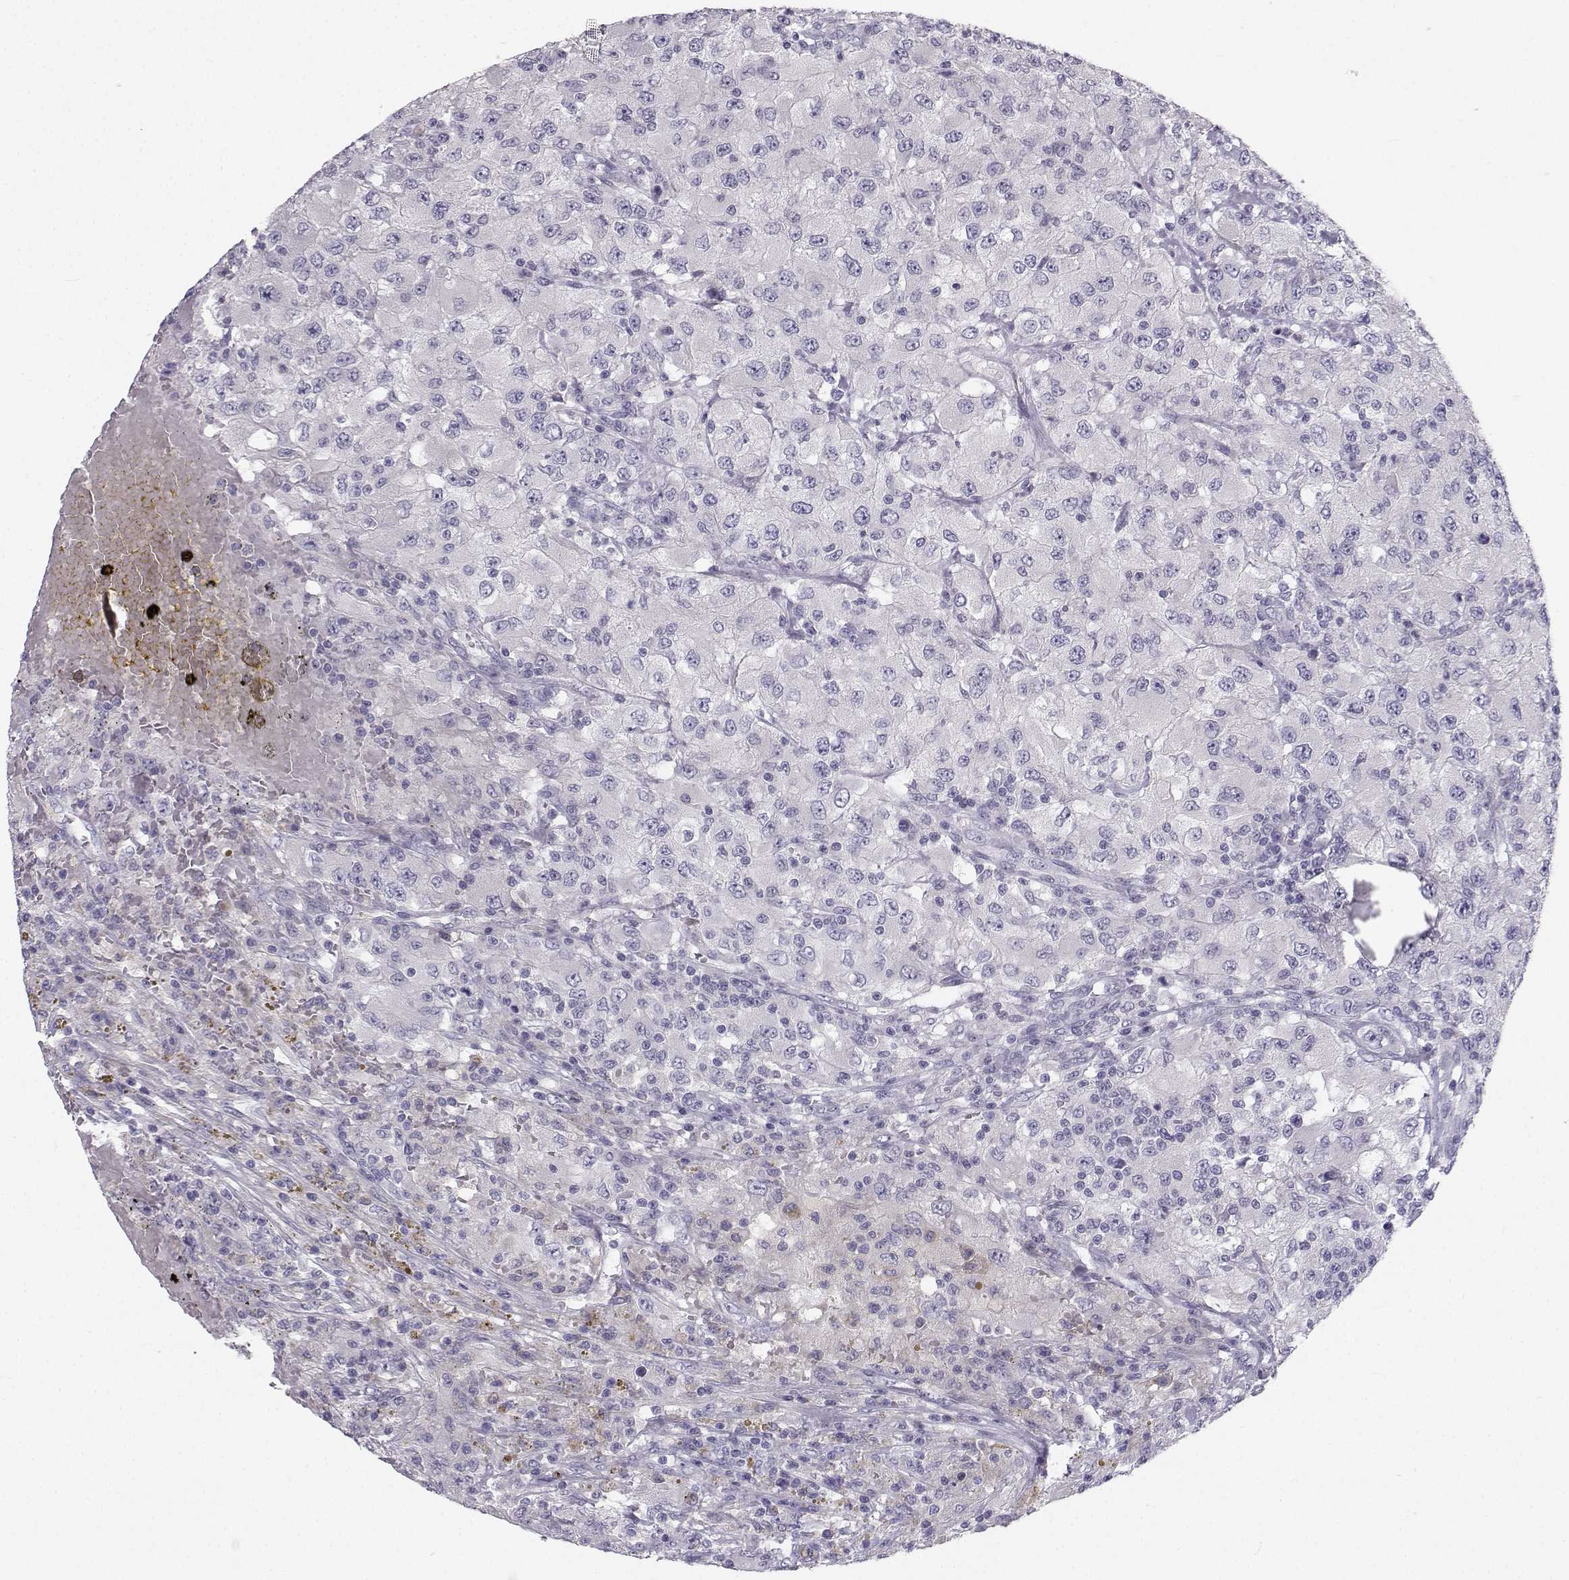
{"staining": {"intensity": "negative", "quantity": "none", "location": "none"}, "tissue": "renal cancer", "cell_type": "Tumor cells", "image_type": "cancer", "snomed": [{"axis": "morphology", "description": "Adenocarcinoma, NOS"}, {"axis": "topography", "description": "Kidney"}], "caption": "Immunohistochemical staining of human renal adenocarcinoma demonstrates no significant staining in tumor cells. (DAB (3,3'-diaminobenzidine) immunohistochemistry with hematoxylin counter stain).", "gene": "SYCE1", "patient": {"sex": "female", "age": 67}}